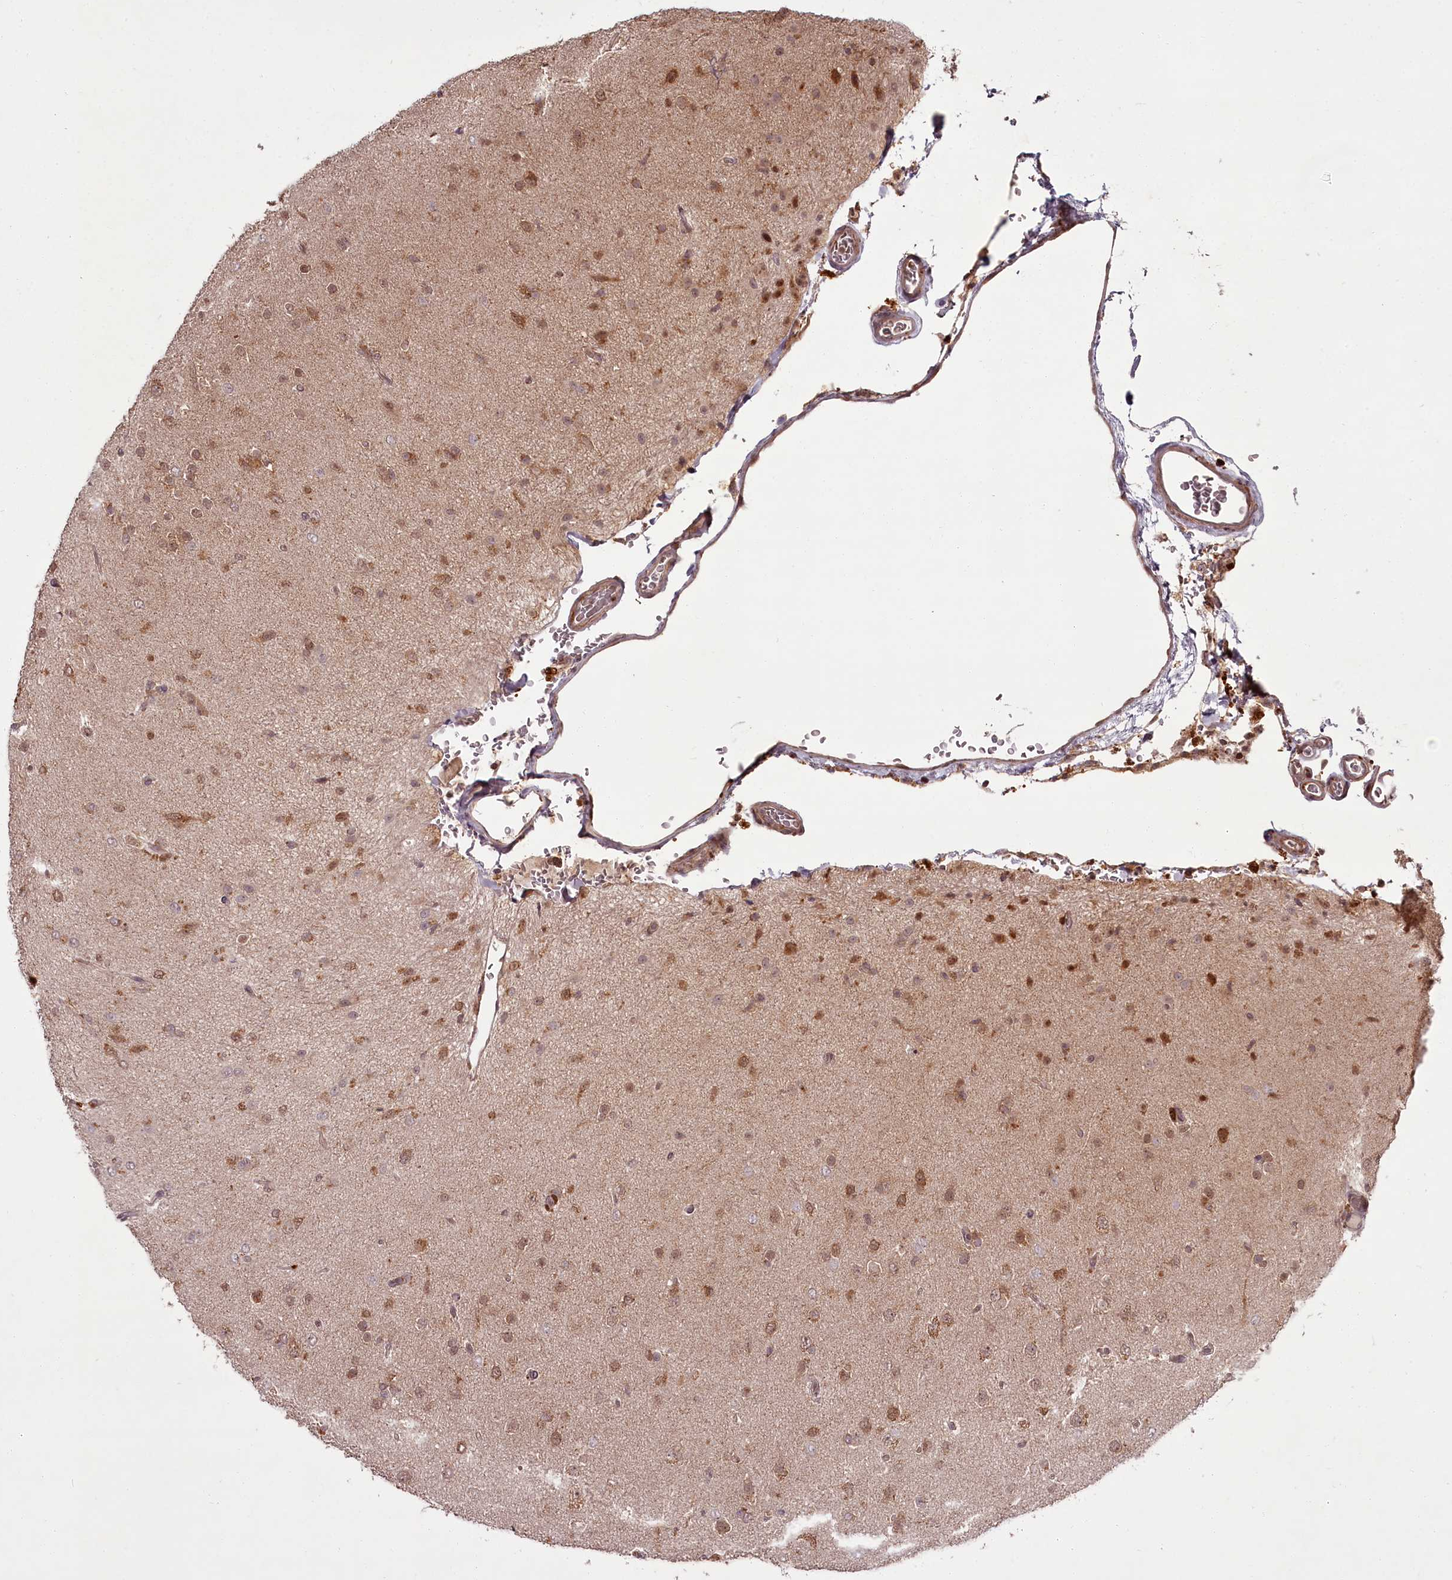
{"staining": {"intensity": "moderate", "quantity": "25%-75%", "location": "cytoplasmic/membranous,nuclear"}, "tissue": "glioma", "cell_type": "Tumor cells", "image_type": "cancer", "snomed": [{"axis": "morphology", "description": "Glioma, malignant, Low grade"}, {"axis": "topography", "description": "Brain"}], "caption": "DAB immunohistochemical staining of human malignant low-grade glioma reveals moderate cytoplasmic/membranous and nuclear protein positivity in about 25%-75% of tumor cells.", "gene": "PCBP2", "patient": {"sex": "male", "age": 65}}